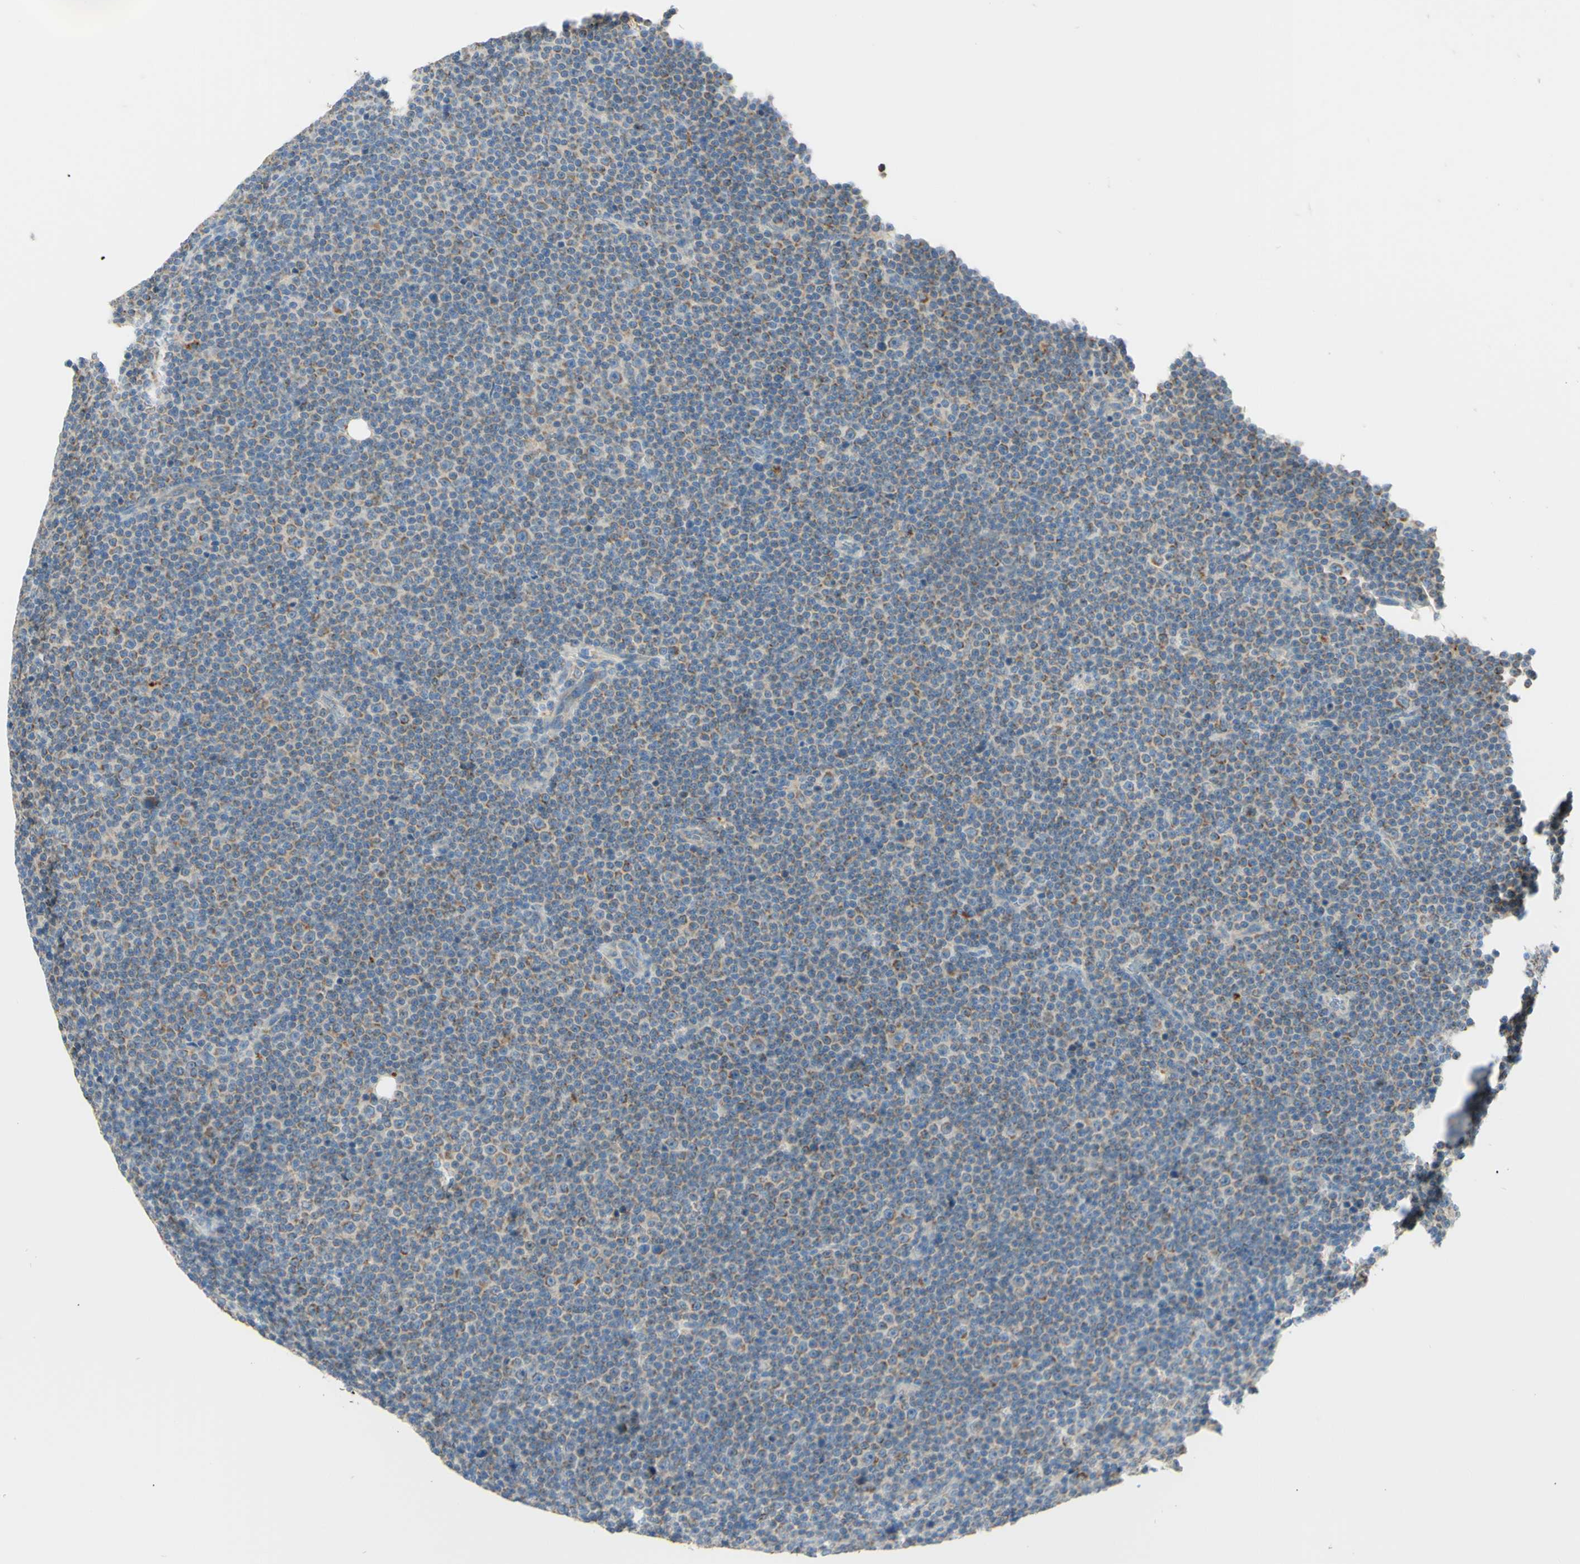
{"staining": {"intensity": "moderate", "quantity": "<25%", "location": "cytoplasmic/membranous"}, "tissue": "lymphoma", "cell_type": "Tumor cells", "image_type": "cancer", "snomed": [{"axis": "morphology", "description": "Malignant lymphoma, non-Hodgkin's type, Low grade"}, {"axis": "topography", "description": "Lymph node"}], "caption": "Lymphoma stained for a protein (brown) exhibits moderate cytoplasmic/membranous positive positivity in about <25% of tumor cells.", "gene": "ARMC10", "patient": {"sex": "female", "age": 67}}